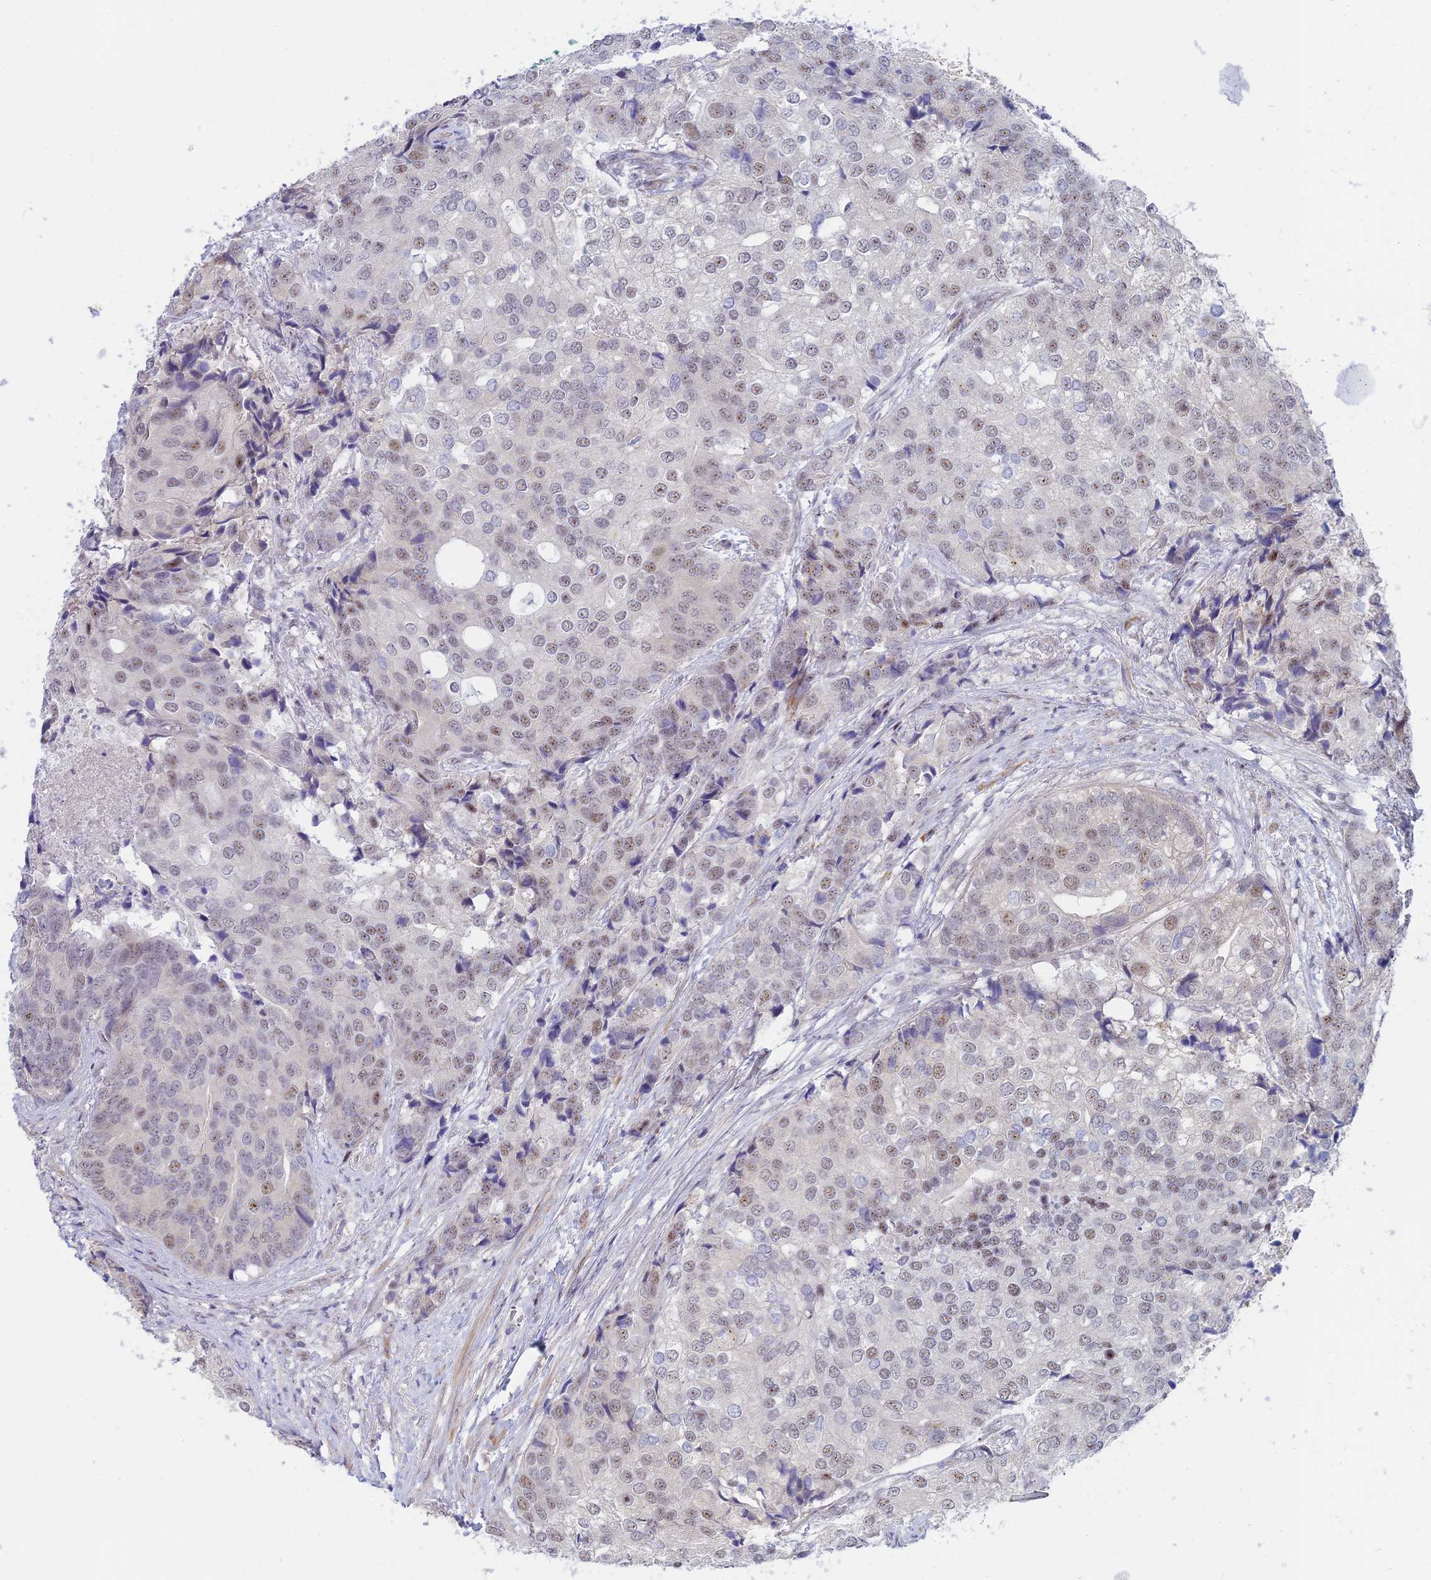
{"staining": {"intensity": "weak", "quantity": "25%-75%", "location": "nuclear"}, "tissue": "prostate cancer", "cell_type": "Tumor cells", "image_type": "cancer", "snomed": [{"axis": "morphology", "description": "Adenocarcinoma, High grade"}, {"axis": "topography", "description": "Prostate"}], "caption": "This histopathology image demonstrates immunohistochemistry (IHC) staining of human adenocarcinoma (high-grade) (prostate), with low weak nuclear staining in about 25%-75% of tumor cells.", "gene": "CFAP92", "patient": {"sex": "male", "age": 62}}